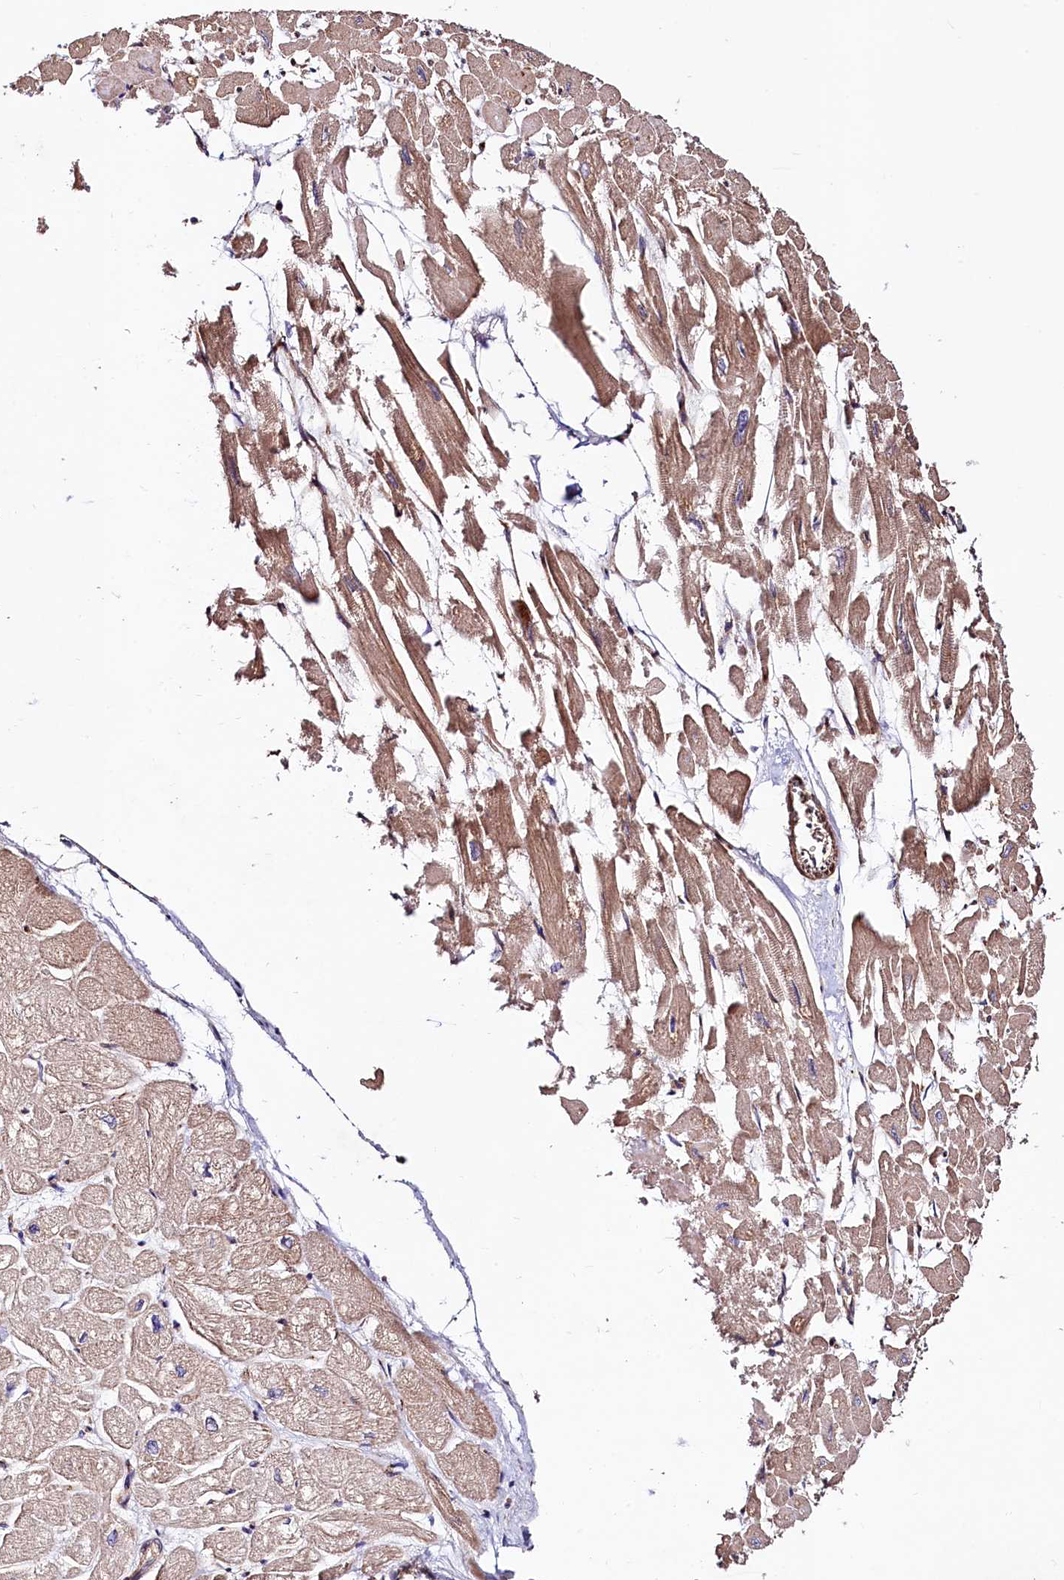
{"staining": {"intensity": "moderate", "quantity": "25%-75%", "location": "cytoplasmic/membranous"}, "tissue": "heart muscle", "cell_type": "Cardiomyocytes", "image_type": "normal", "snomed": [{"axis": "morphology", "description": "Normal tissue, NOS"}, {"axis": "topography", "description": "Heart"}], "caption": "A brown stain highlights moderate cytoplasmic/membranous staining of a protein in cardiomyocytes of benign human heart muscle.", "gene": "KLHDC4", "patient": {"sex": "male", "age": 54}}